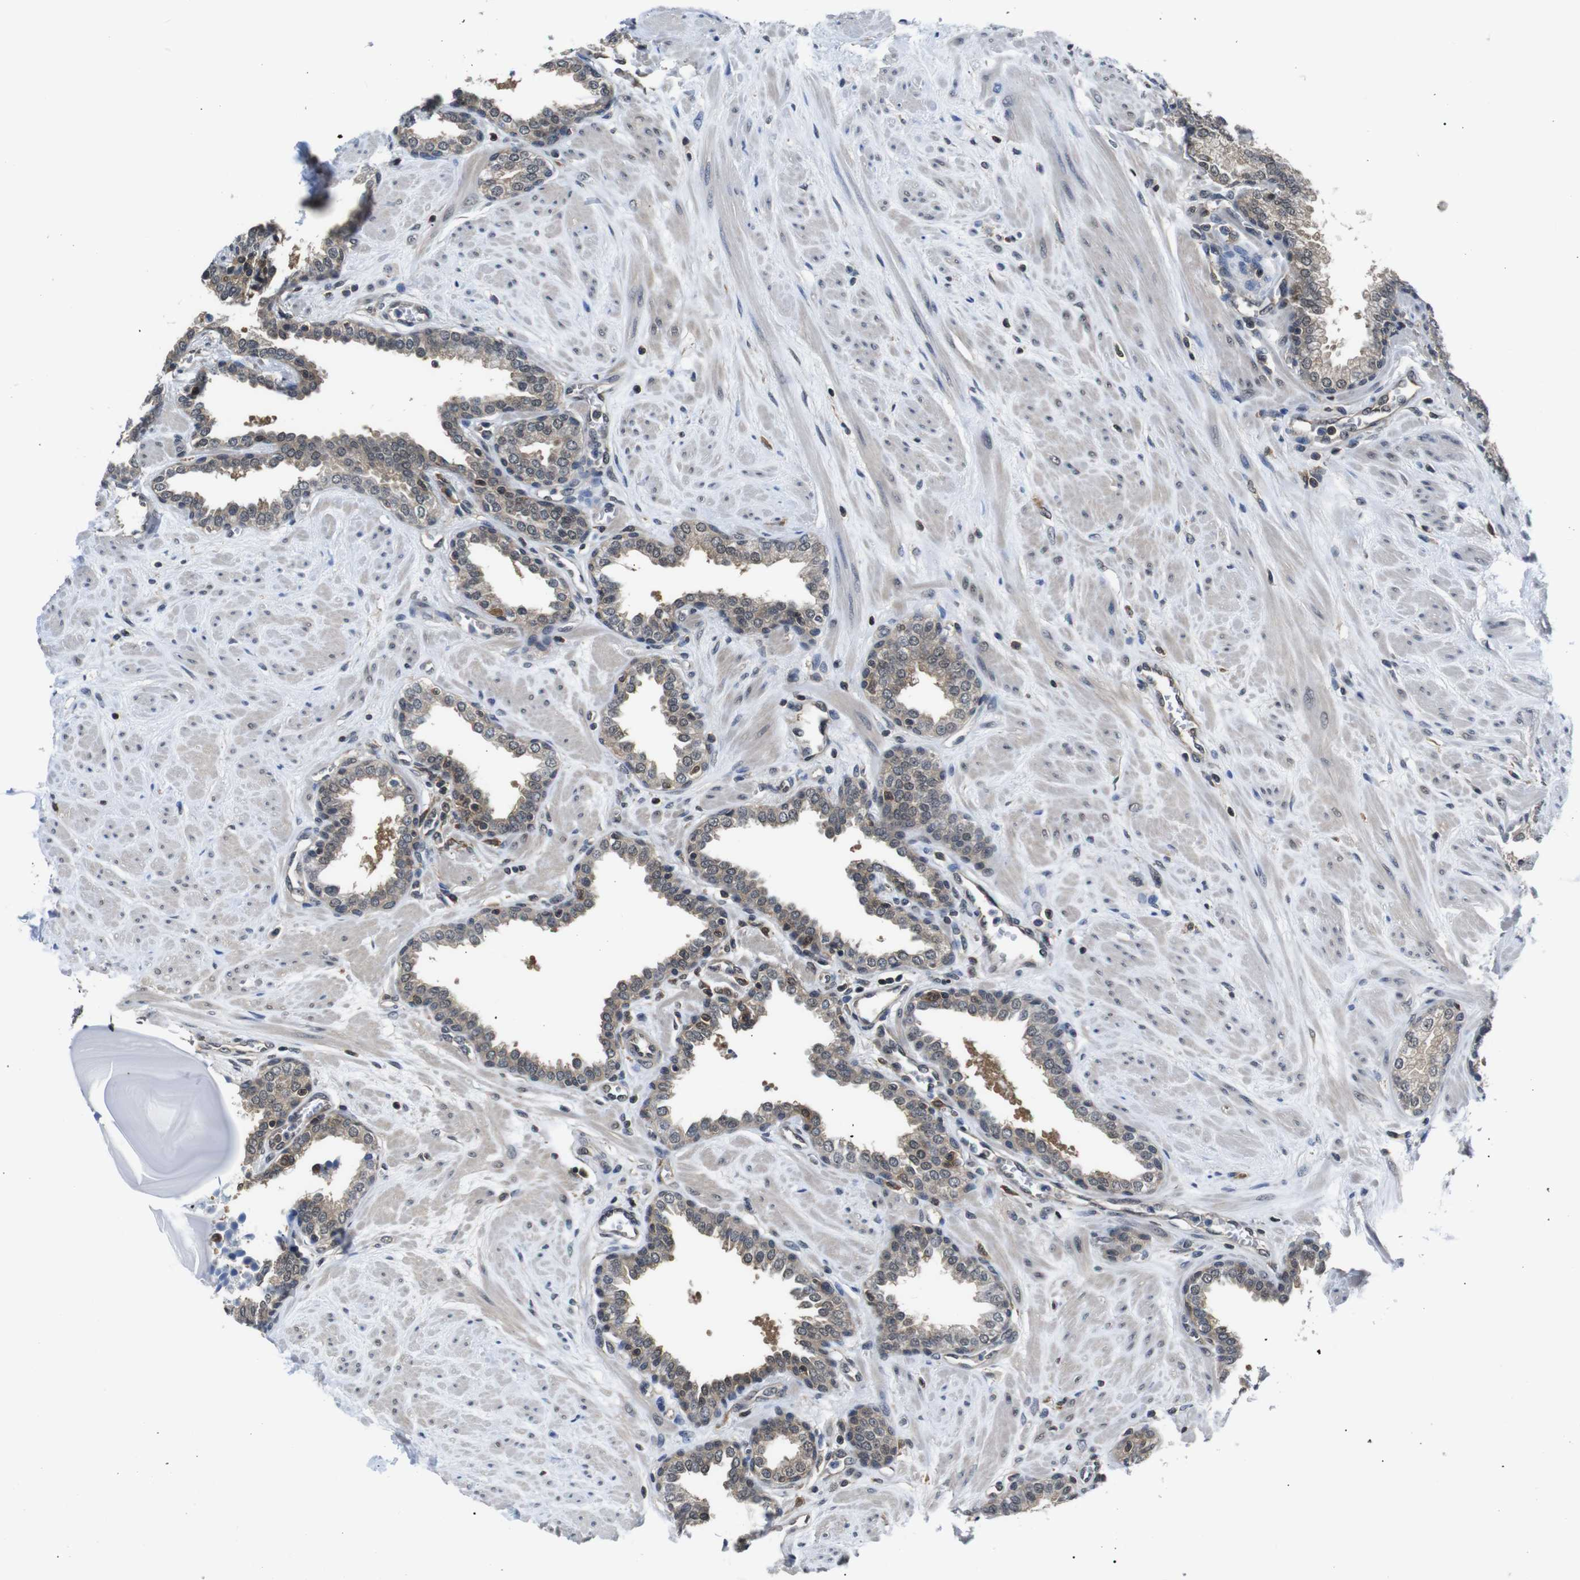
{"staining": {"intensity": "moderate", "quantity": "25%-75%", "location": "cytoplasmic/membranous,nuclear"}, "tissue": "prostate", "cell_type": "Glandular cells", "image_type": "normal", "snomed": [{"axis": "morphology", "description": "Normal tissue, NOS"}, {"axis": "topography", "description": "Prostate"}], "caption": "The photomicrograph displays immunohistochemical staining of unremarkable prostate. There is moderate cytoplasmic/membranous,nuclear expression is identified in approximately 25%-75% of glandular cells. The staining was performed using DAB, with brown indicating positive protein expression. Nuclei are stained blue with hematoxylin.", "gene": "UBXN1", "patient": {"sex": "male", "age": 51}}